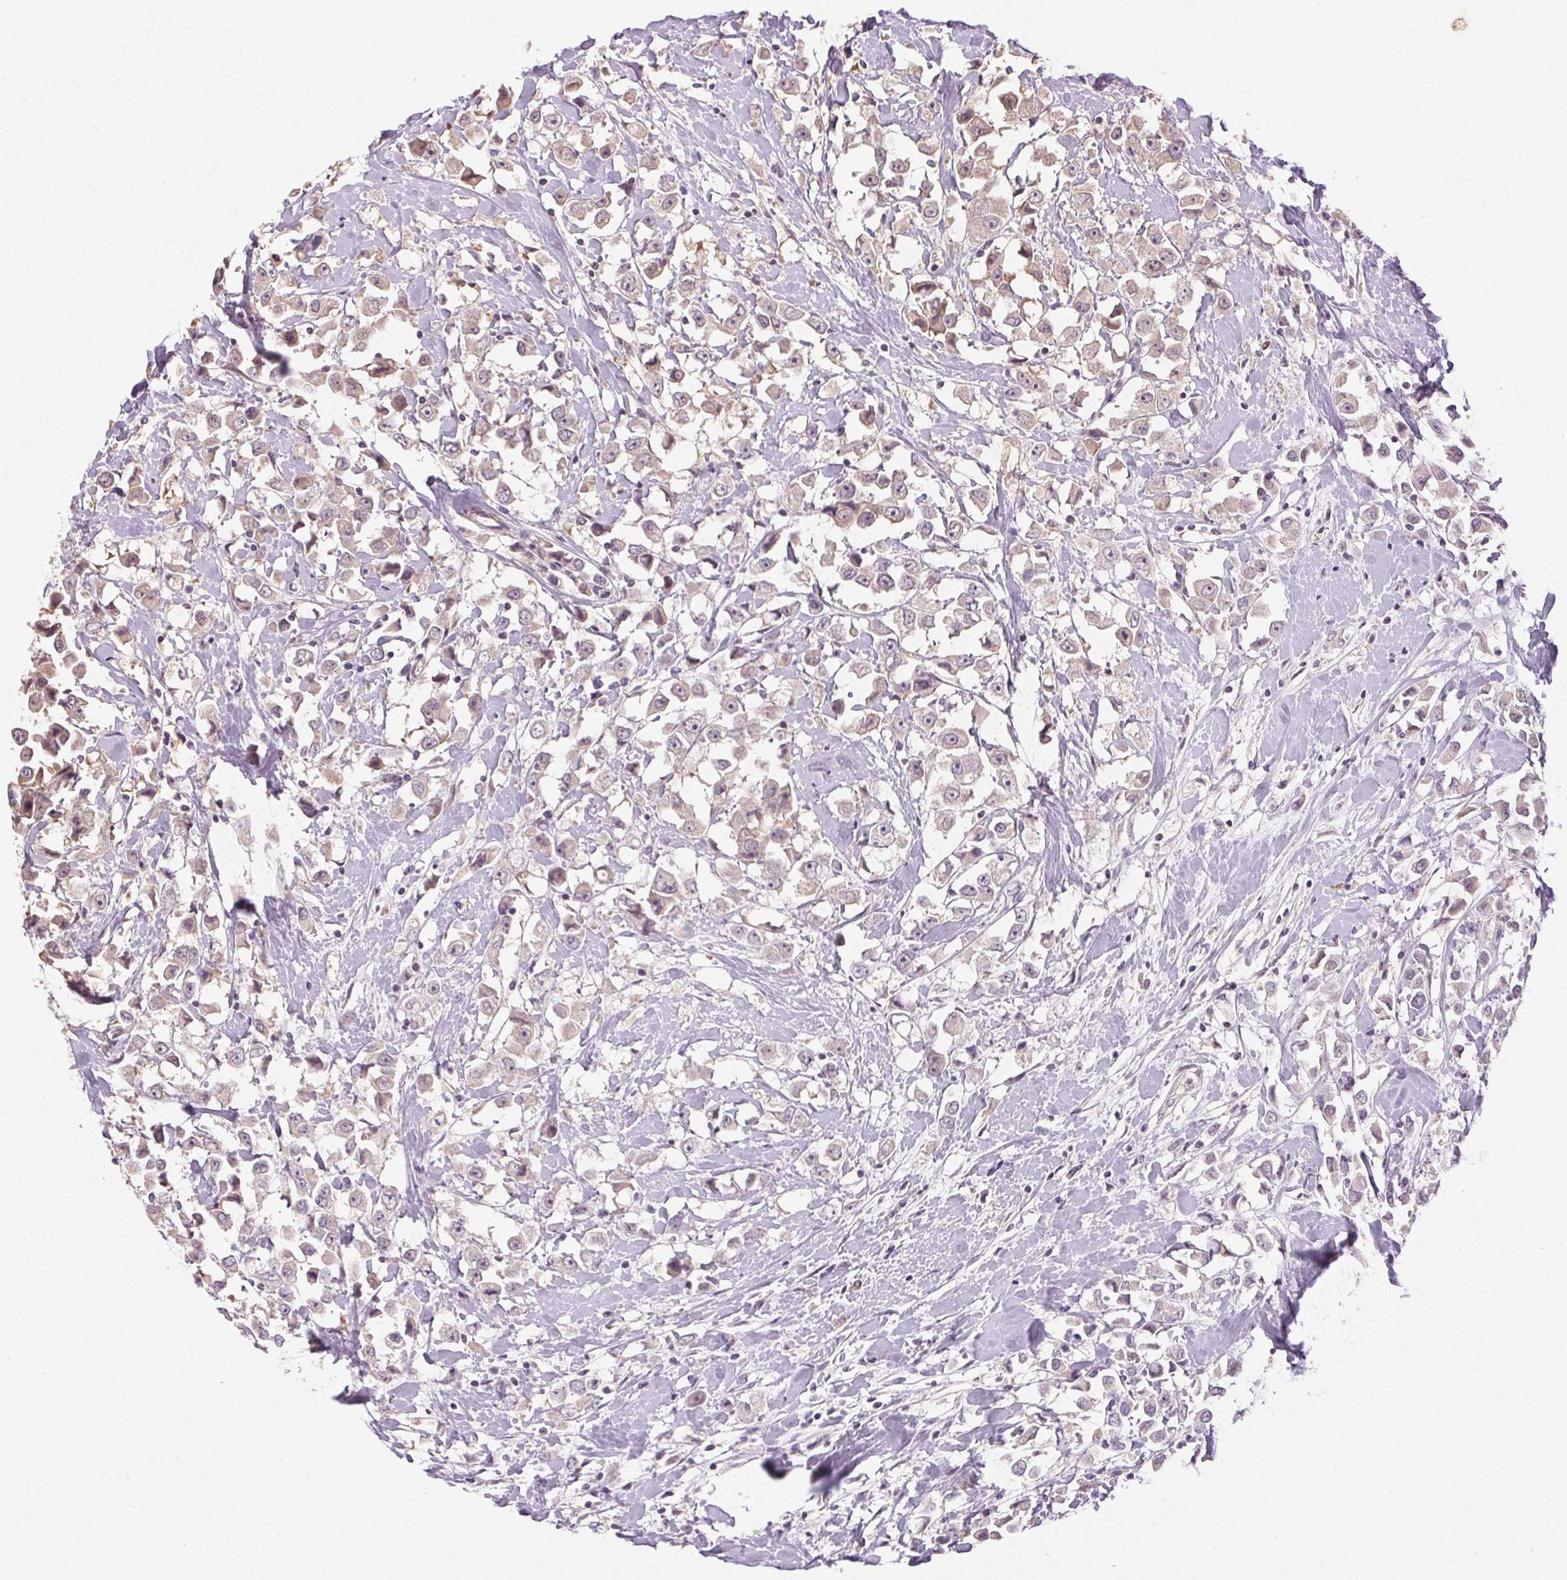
{"staining": {"intensity": "weak", "quantity": "25%-75%", "location": "cytoplasmic/membranous"}, "tissue": "breast cancer", "cell_type": "Tumor cells", "image_type": "cancer", "snomed": [{"axis": "morphology", "description": "Duct carcinoma"}, {"axis": "topography", "description": "Breast"}], "caption": "Breast cancer (invasive ductal carcinoma) stained for a protein demonstrates weak cytoplasmic/membranous positivity in tumor cells. (brown staining indicates protein expression, while blue staining denotes nuclei).", "gene": "ATP1B3", "patient": {"sex": "female", "age": 61}}